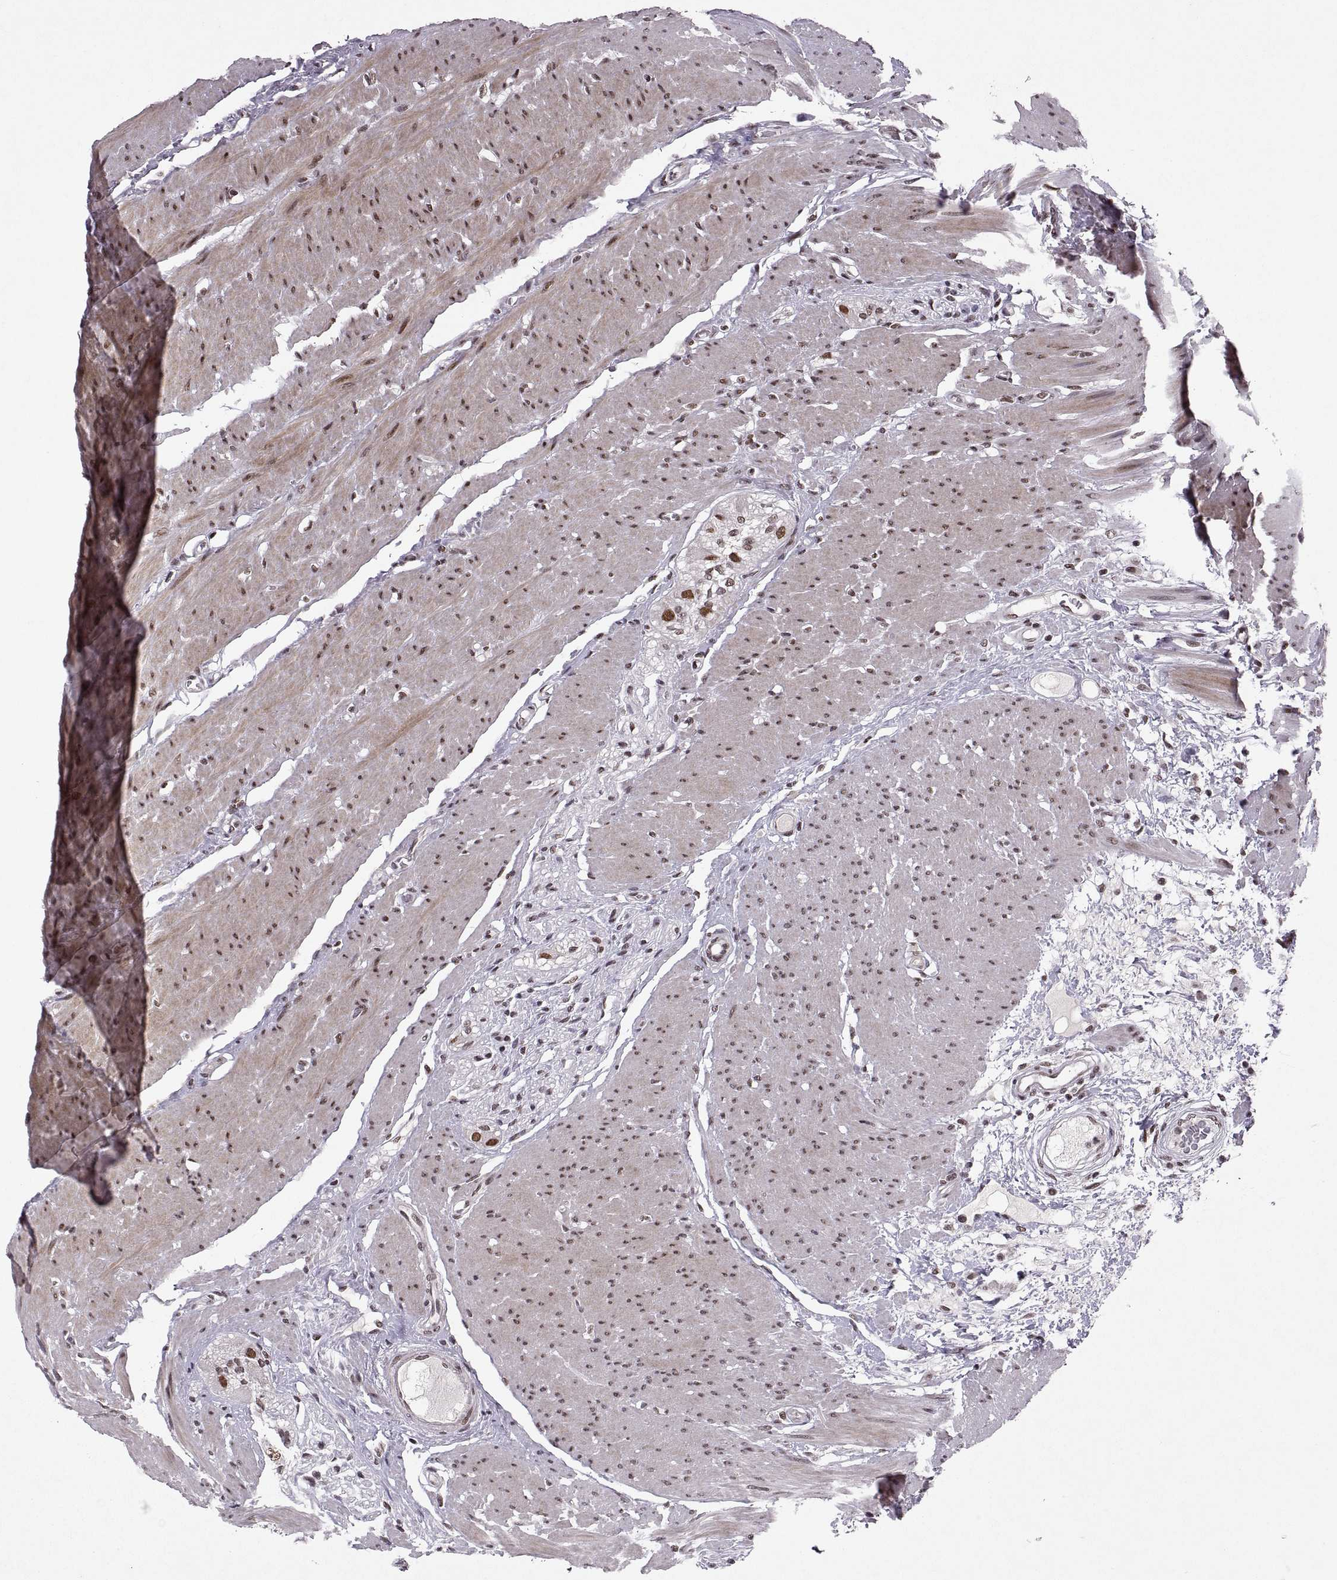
{"staining": {"intensity": "strong", "quantity": "25%-75%", "location": "nuclear"}, "tissue": "colon", "cell_type": "Endothelial cells", "image_type": "normal", "snomed": [{"axis": "morphology", "description": "Normal tissue, NOS"}, {"axis": "topography", "description": "Colon"}], "caption": "Strong nuclear positivity is identified in approximately 25%-75% of endothelial cells in normal colon. (DAB (3,3'-diaminobenzidine) IHC with brightfield microscopy, high magnification).", "gene": "MT1E", "patient": {"sex": "female", "age": 65}}